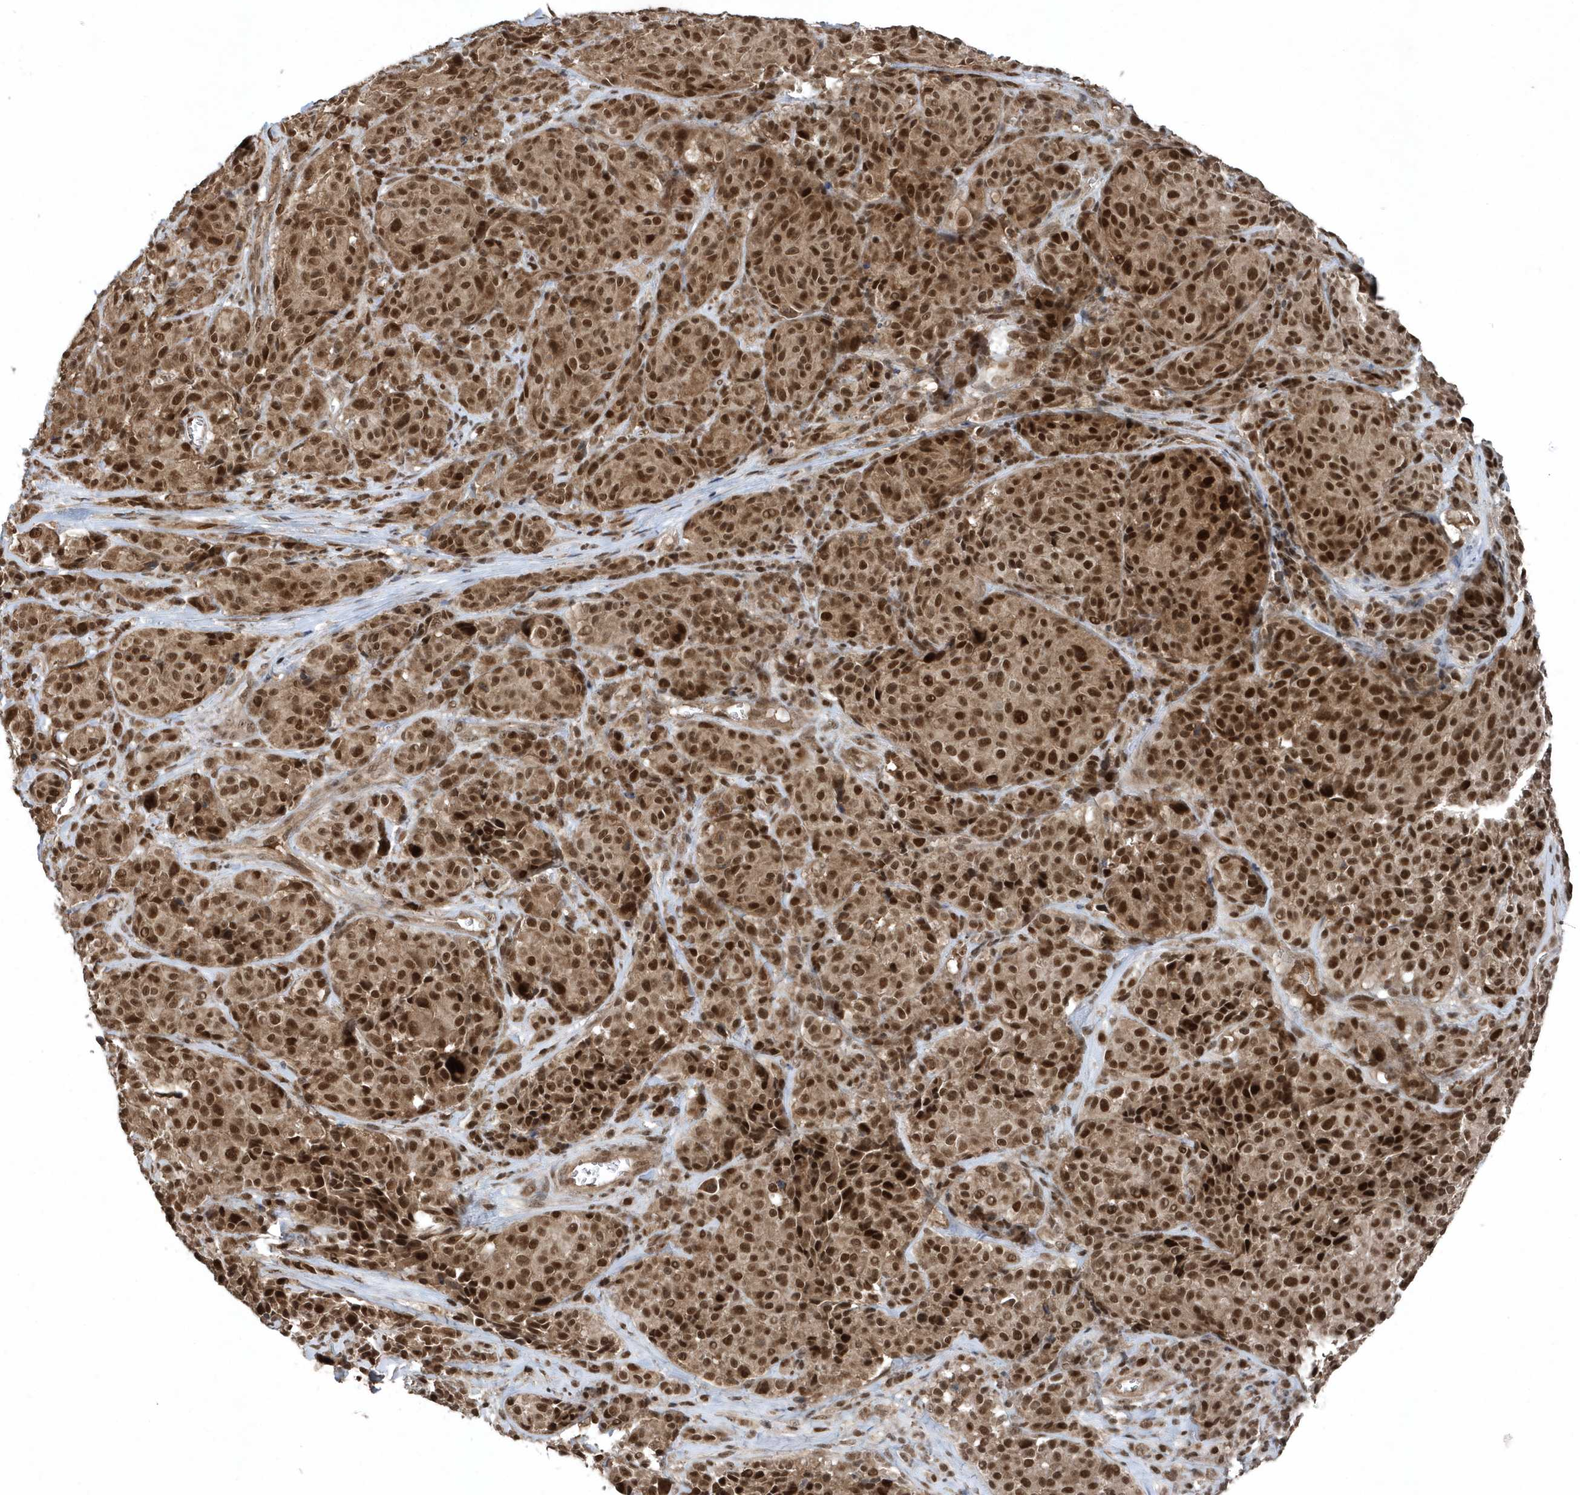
{"staining": {"intensity": "strong", "quantity": ">75%", "location": "nuclear"}, "tissue": "melanoma", "cell_type": "Tumor cells", "image_type": "cancer", "snomed": [{"axis": "morphology", "description": "Malignant melanoma, NOS"}, {"axis": "topography", "description": "Skin"}], "caption": "Melanoma stained with IHC exhibits strong nuclear positivity in approximately >75% of tumor cells.", "gene": "QTRT2", "patient": {"sex": "male", "age": 73}}